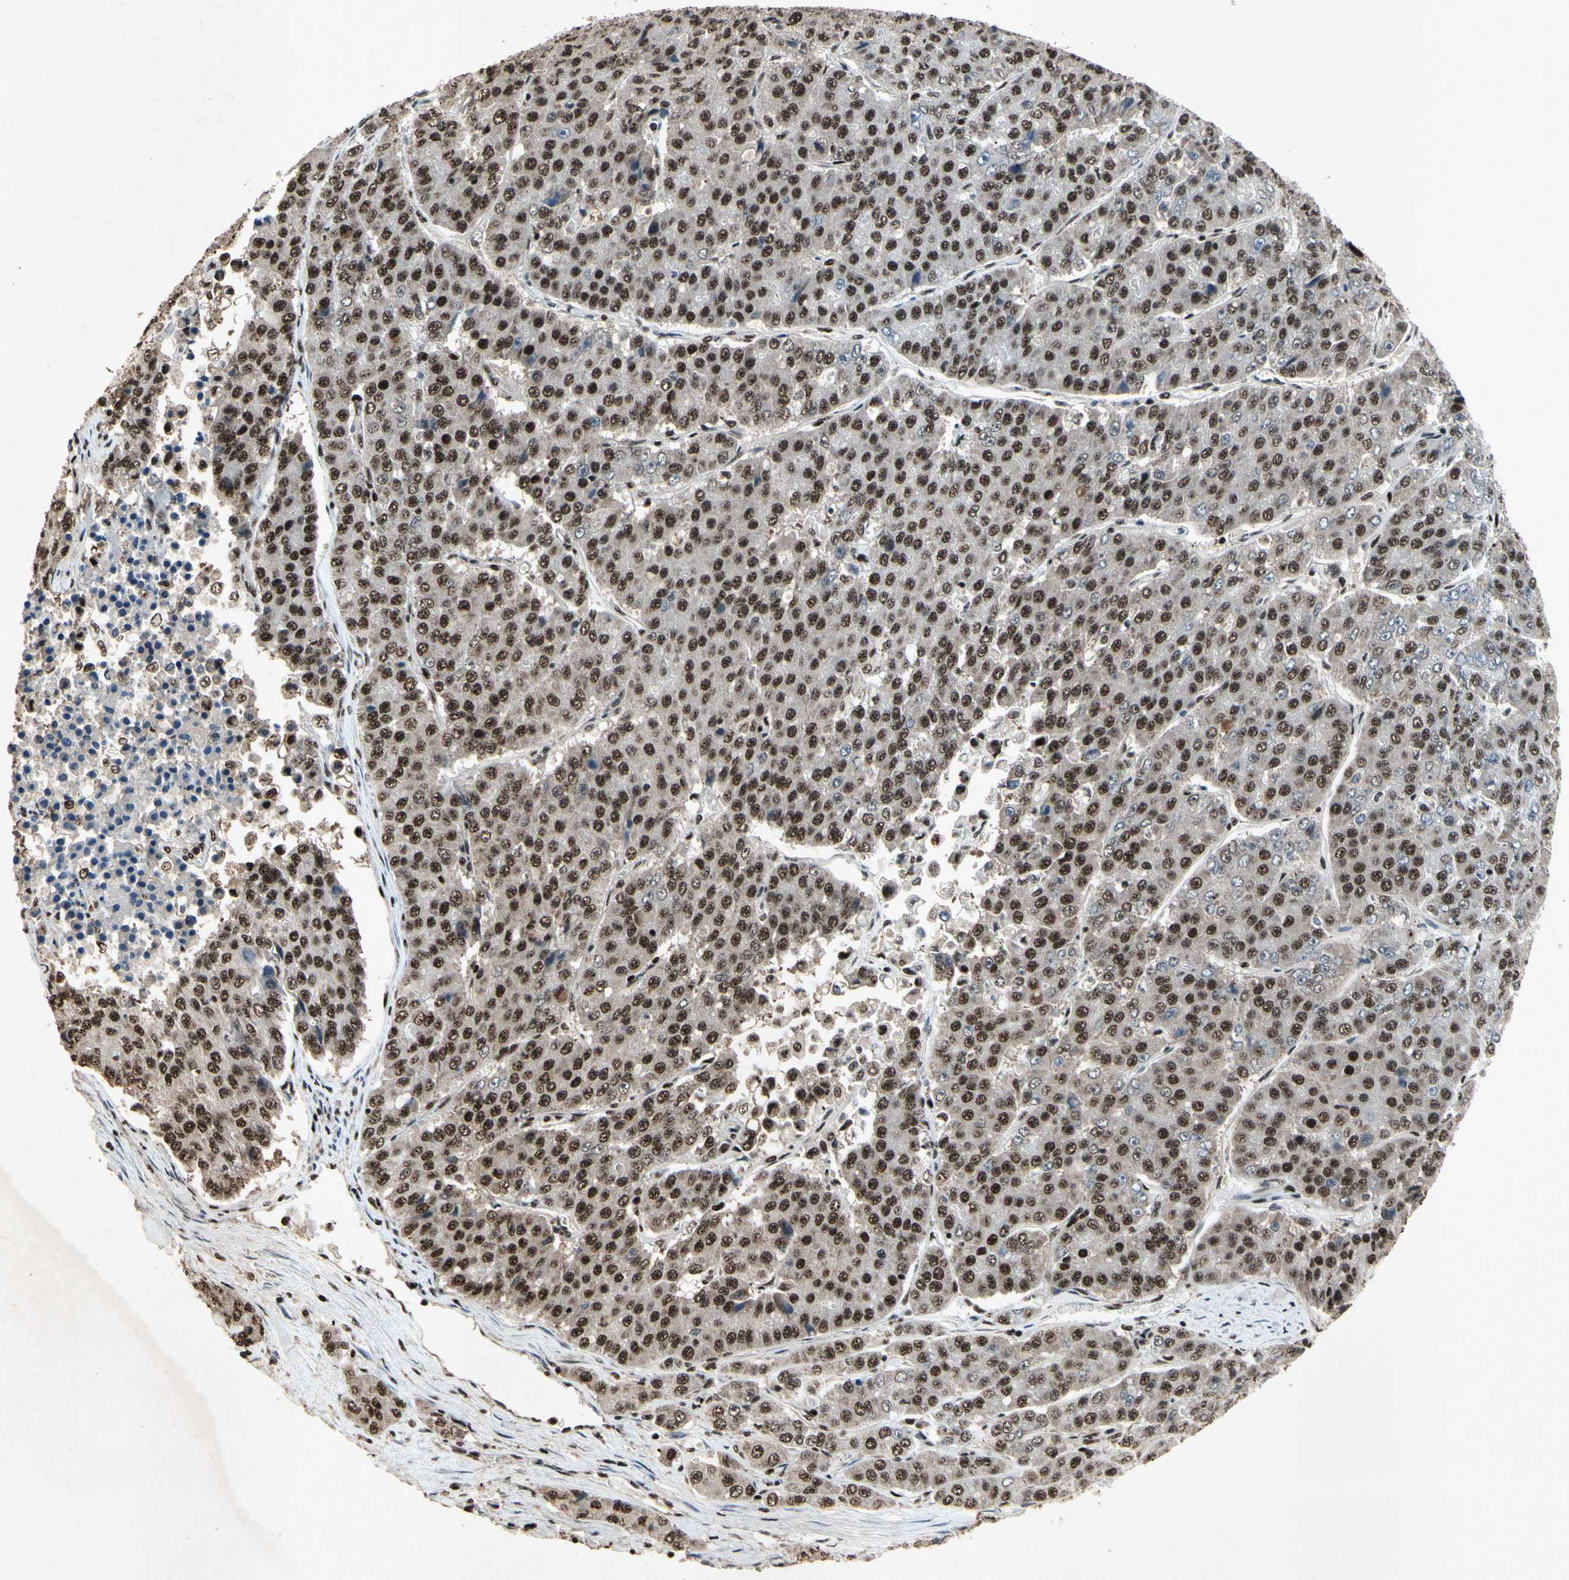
{"staining": {"intensity": "strong", "quantity": ">75%", "location": "nuclear"}, "tissue": "pancreatic cancer", "cell_type": "Tumor cells", "image_type": "cancer", "snomed": [{"axis": "morphology", "description": "Adenocarcinoma, NOS"}, {"axis": "topography", "description": "Pancreas"}], "caption": "IHC (DAB) staining of pancreatic cancer (adenocarcinoma) demonstrates strong nuclear protein expression in approximately >75% of tumor cells.", "gene": "TBX2", "patient": {"sex": "male", "age": 50}}